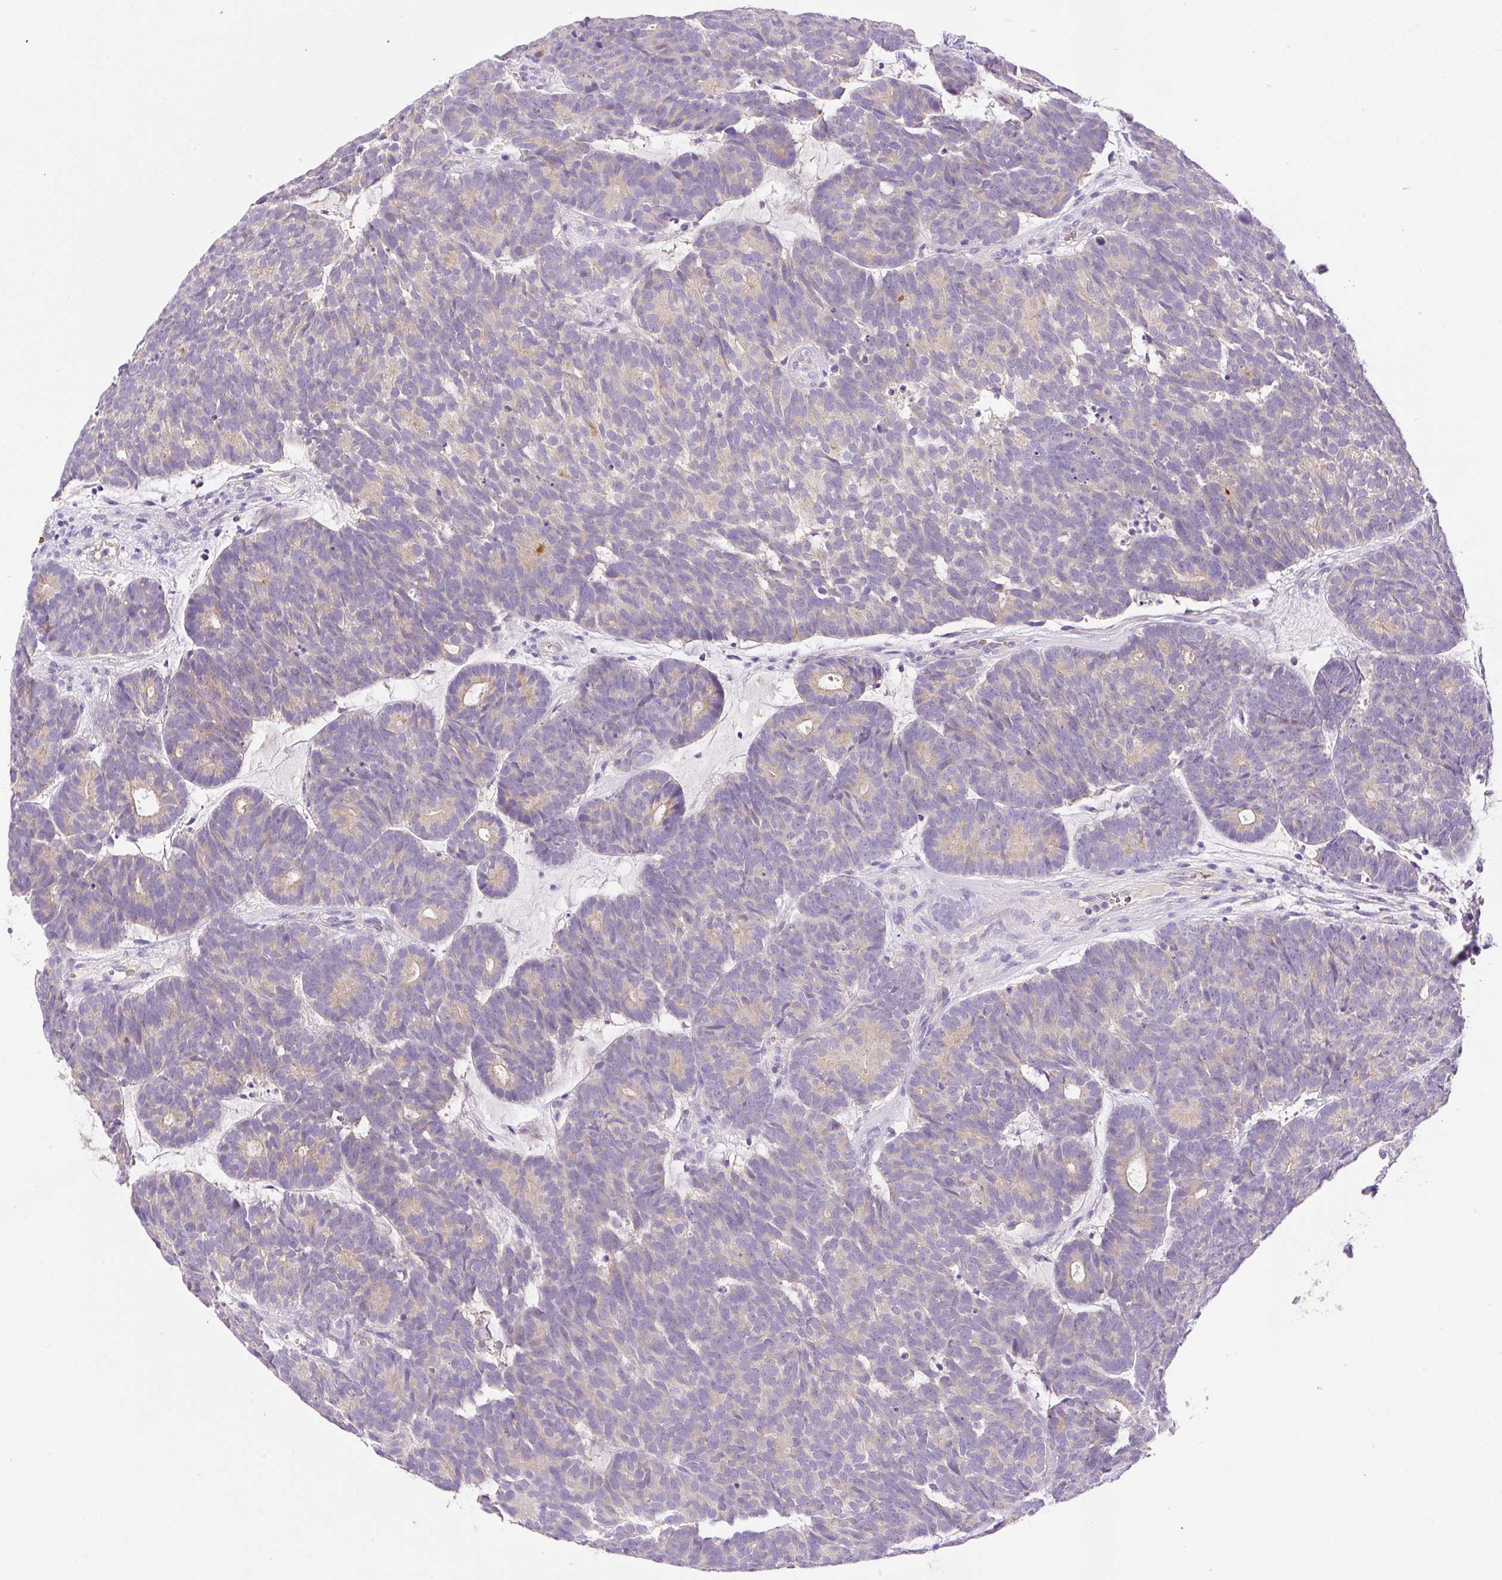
{"staining": {"intensity": "weak", "quantity": "25%-75%", "location": "cytoplasmic/membranous"}, "tissue": "head and neck cancer", "cell_type": "Tumor cells", "image_type": "cancer", "snomed": [{"axis": "morphology", "description": "Adenocarcinoma, NOS"}, {"axis": "topography", "description": "Head-Neck"}], "caption": "The histopathology image shows staining of head and neck cancer (adenocarcinoma), revealing weak cytoplasmic/membranous protein positivity (brown color) within tumor cells.", "gene": "LHFPL5", "patient": {"sex": "female", "age": 81}}